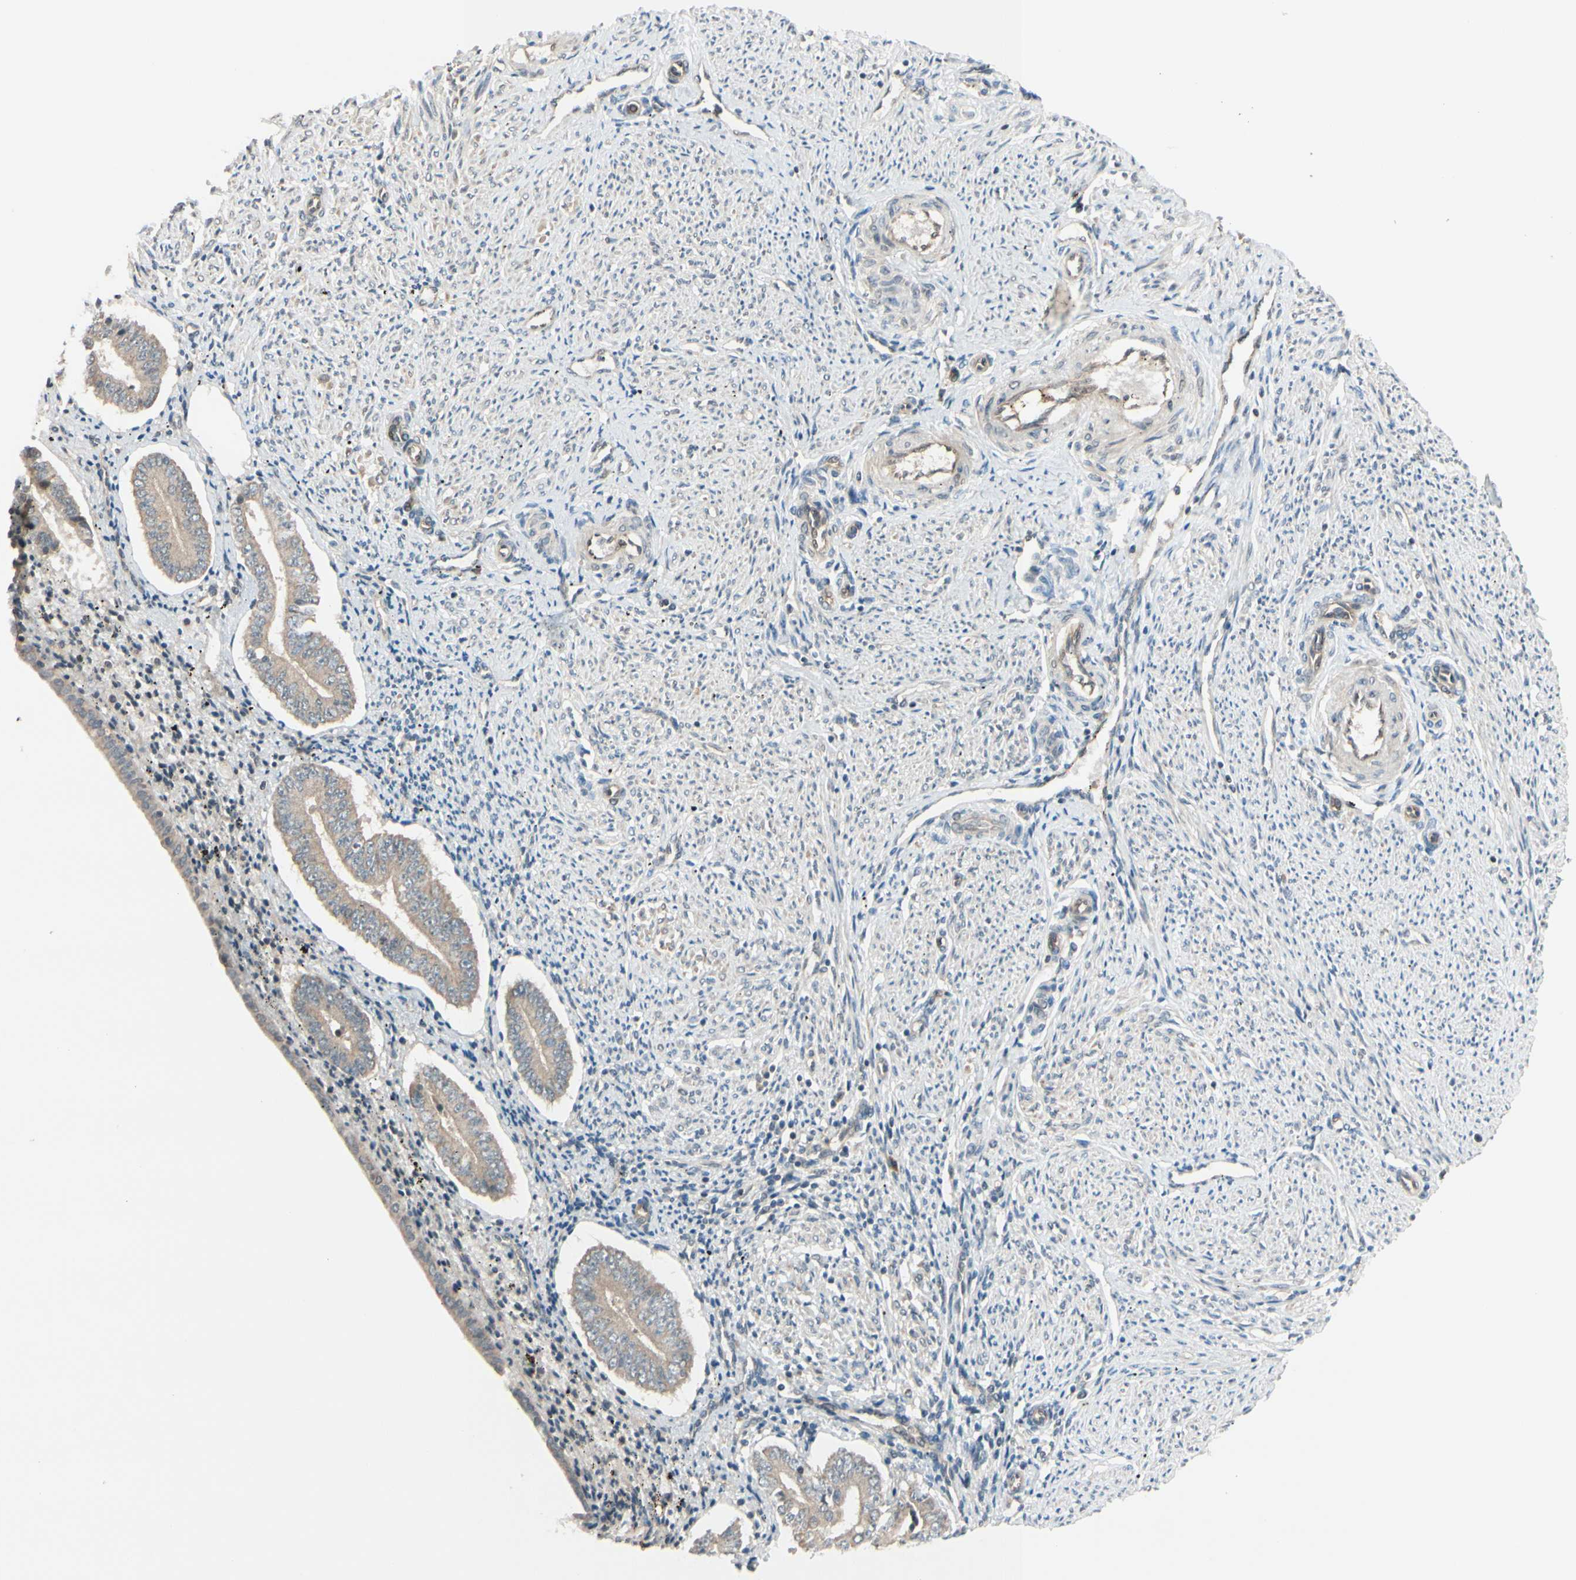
{"staining": {"intensity": "negative", "quantity": "none", "location": "none"}, "tissue": "endometrium", "cell_type": "Cells in endometrial stroma", "image_type": "normal", "snomed": [{"axis": "morphology", "description": "Normal tissue, NOS"}, {"axis": "topography", "description": "Endometrium"}], "caption": "DAB immunohistochemical staining of unremarkable endometrium shows no significant positivity in cells in endometrial stroma. (Immunohistochemistry, brightfield microscopy, high magnification).", "gene": "FGF10", "patient": {"sex": "female", "age": 42}}